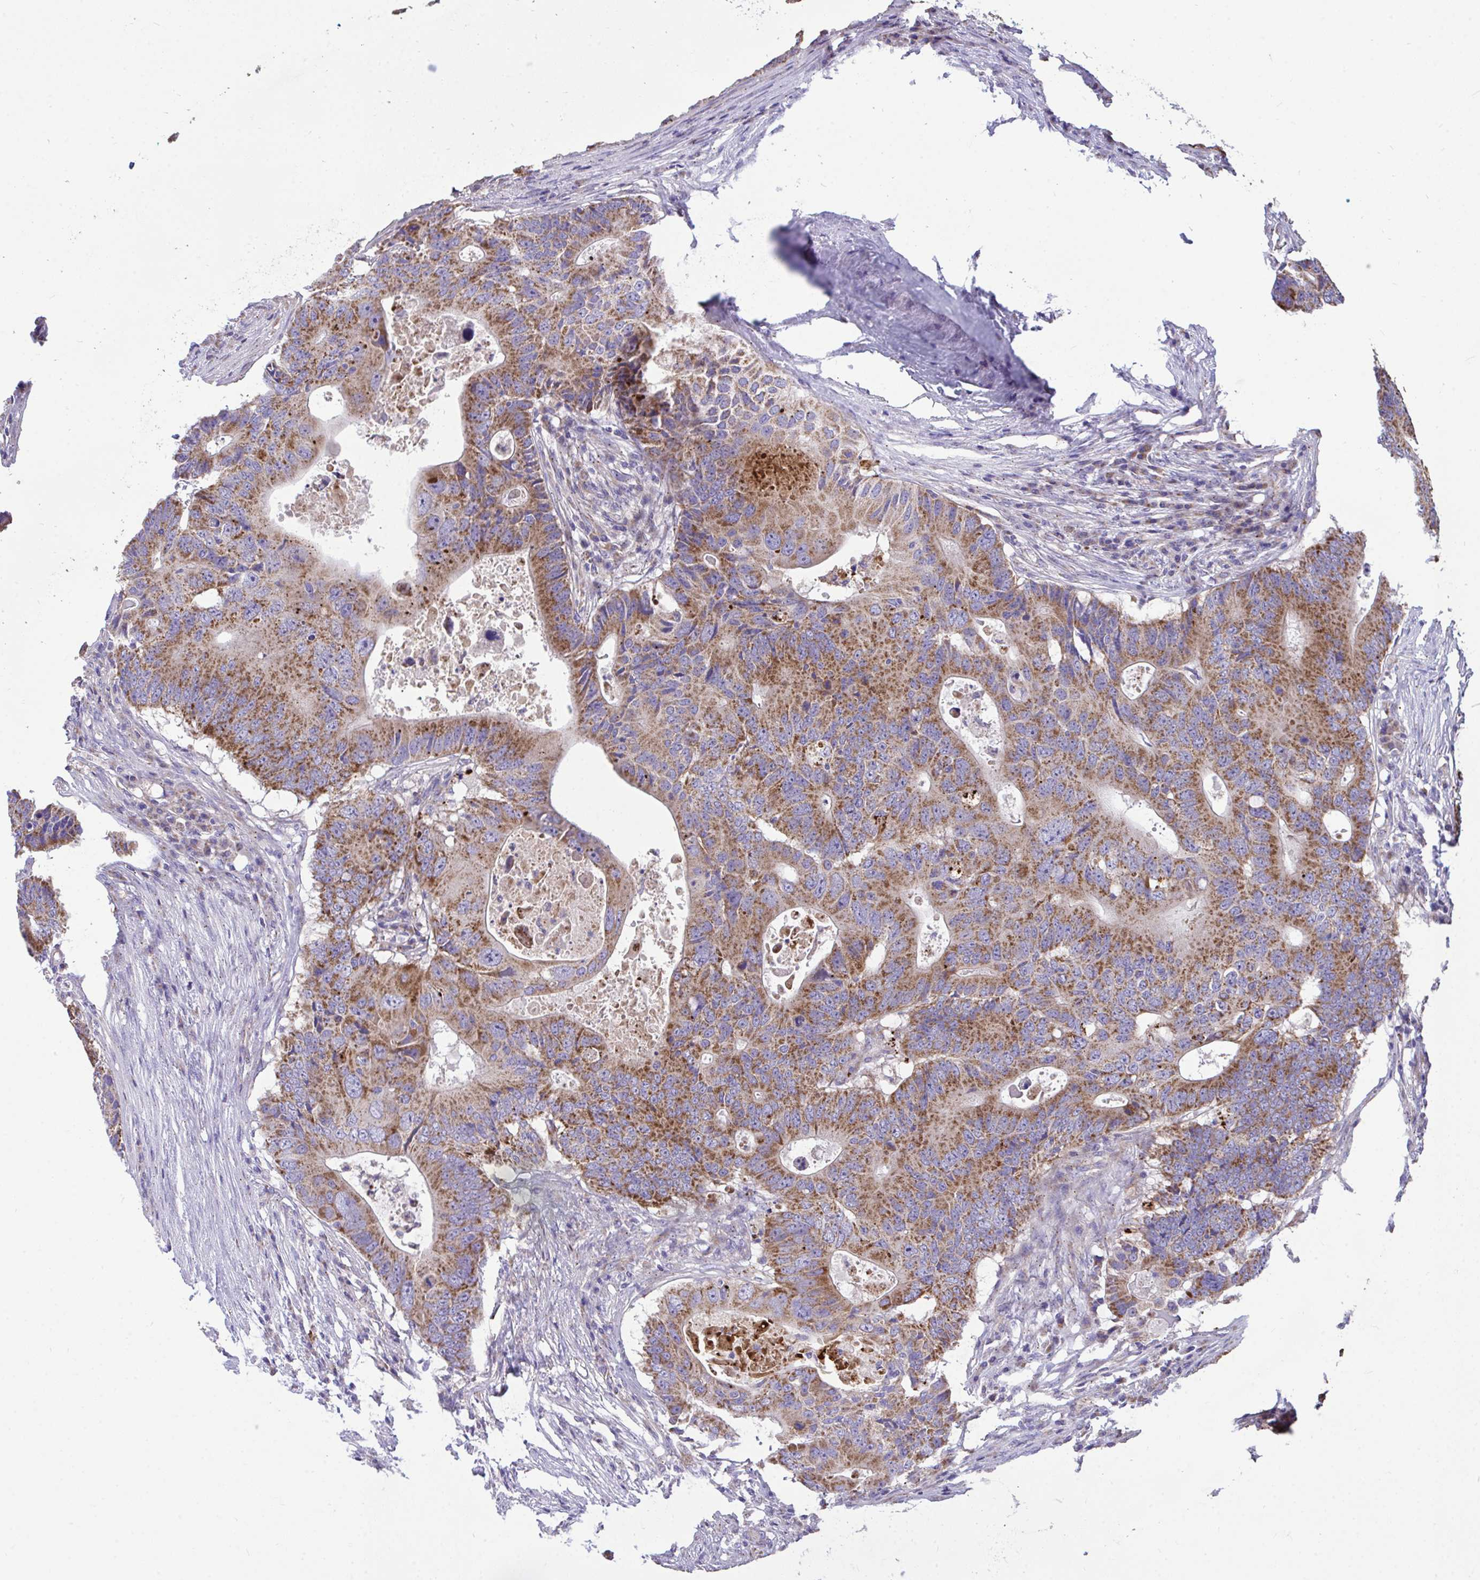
{"staining": {"intensity": "moderate", "quantity": ">75%", "location": "cytoplasmic/membranous"}, "tissue": "colorectal cancer", "cell_type": "Tumor cells", "image_type": "cancer", "snomed": [{"axis": "morphology", "description": "Adenocarcinoma, NOS"}, {"axis": "topography", "description": "Colon"}], "caption": "Protein analysis of colorectal cancer (adenocarcinoma) tissue displays moderate cytoplasmic/membranous positivity in about >75% of tumor cells.", "gene": "MRPS16", "patient": {"sex": "male", "age": 71}}